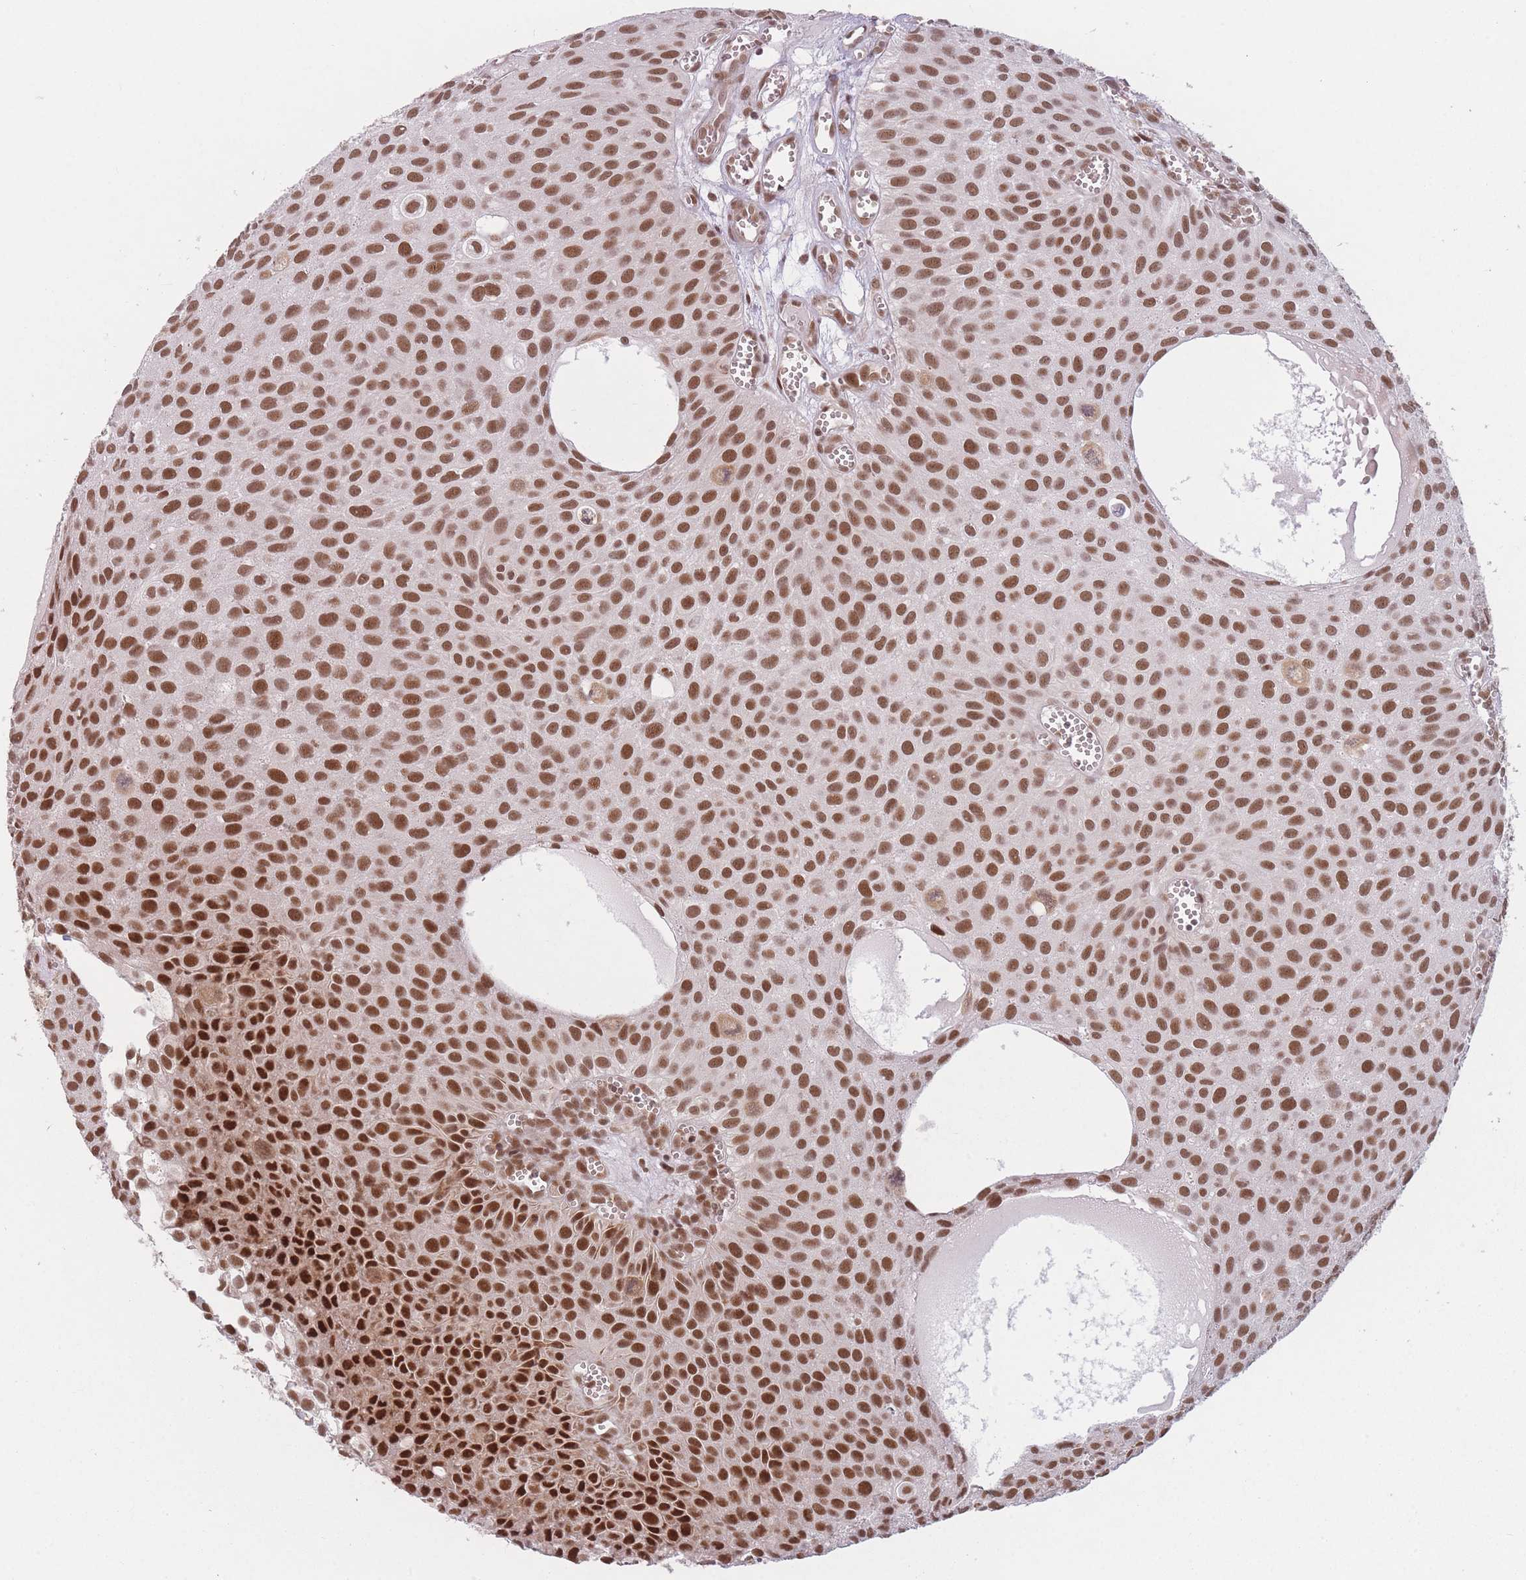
{"staining": {"intensity": "strong", "quantity": ">75%", "location": "nuclear"}, "tissue": "urothelial cancer", "cell_type": "Tumor cells", "image_type": "cancer", "snomed": [{"axis": "morphology", "description": "Urothelial carcinoma, Low grade"}, {"axis": "topography", "description": "Urinary bladder"}], "caption": "Human urothelial cancer stained for a protein (brown) reveals strong nuclear positive expression in about >75% of tumor cells.", "gene": "SUPT6H", "patient": {"sex": "male", "age": 88}}